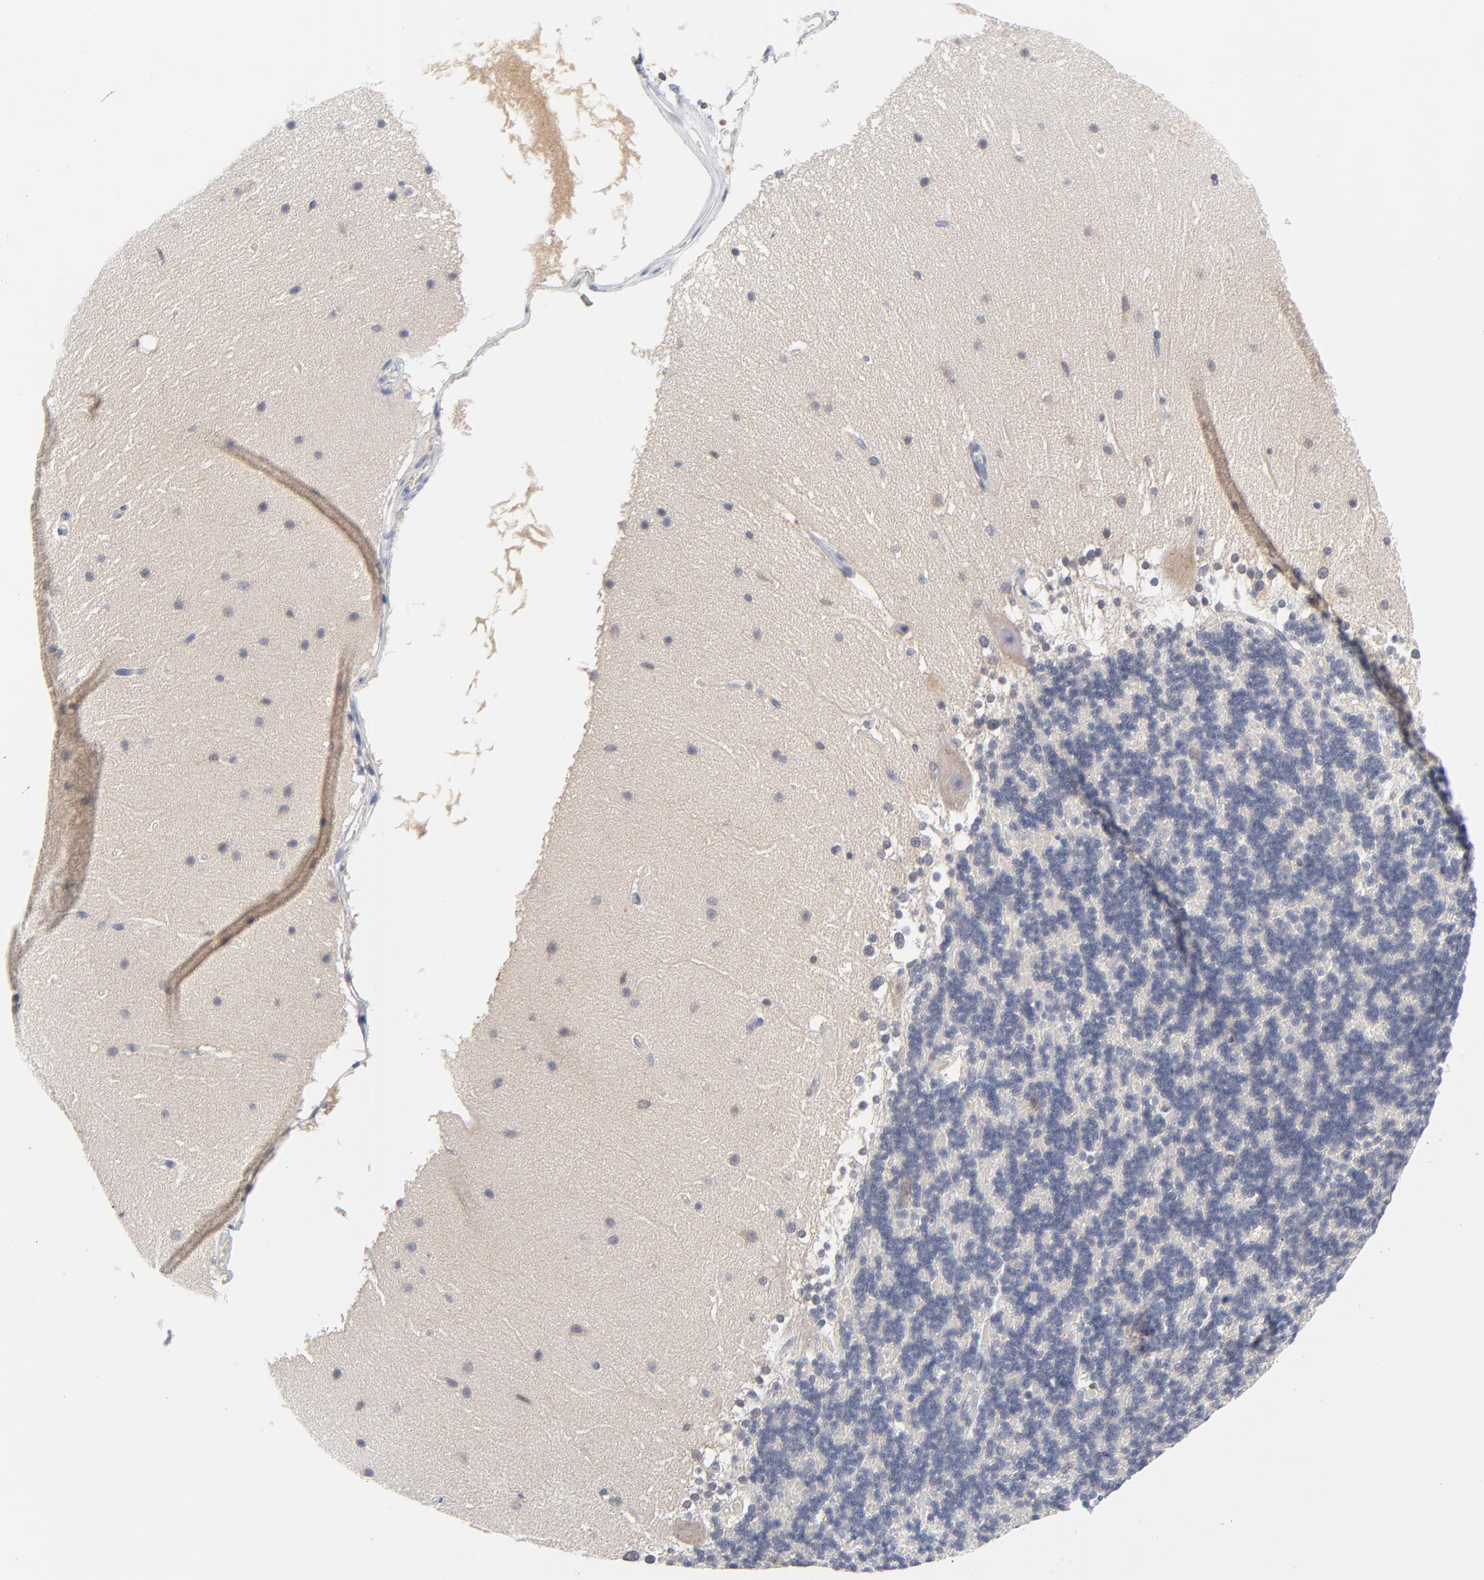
{"staining": {"intensity": "negative", "quantity": "none", "location": "none"}, "tissue": "cerebellum", "cell_type": "Cells in granular layer", "image_type": "normal", "snomed": [{"axis": "morphology", "description": "Normal tissue, NOS"}, {"axis": "topography", "description": "Cerebellum"}], "caption": "Protein analysis of unremarkable cerebellum exhibits no significant staining in cells in granular layer. The staining is performed using DAB brown chromogen with nuclei counter-stained in using hematoxylin.", "gene": "CAB39L", "patient": {"sex": "female", "age": 19}}